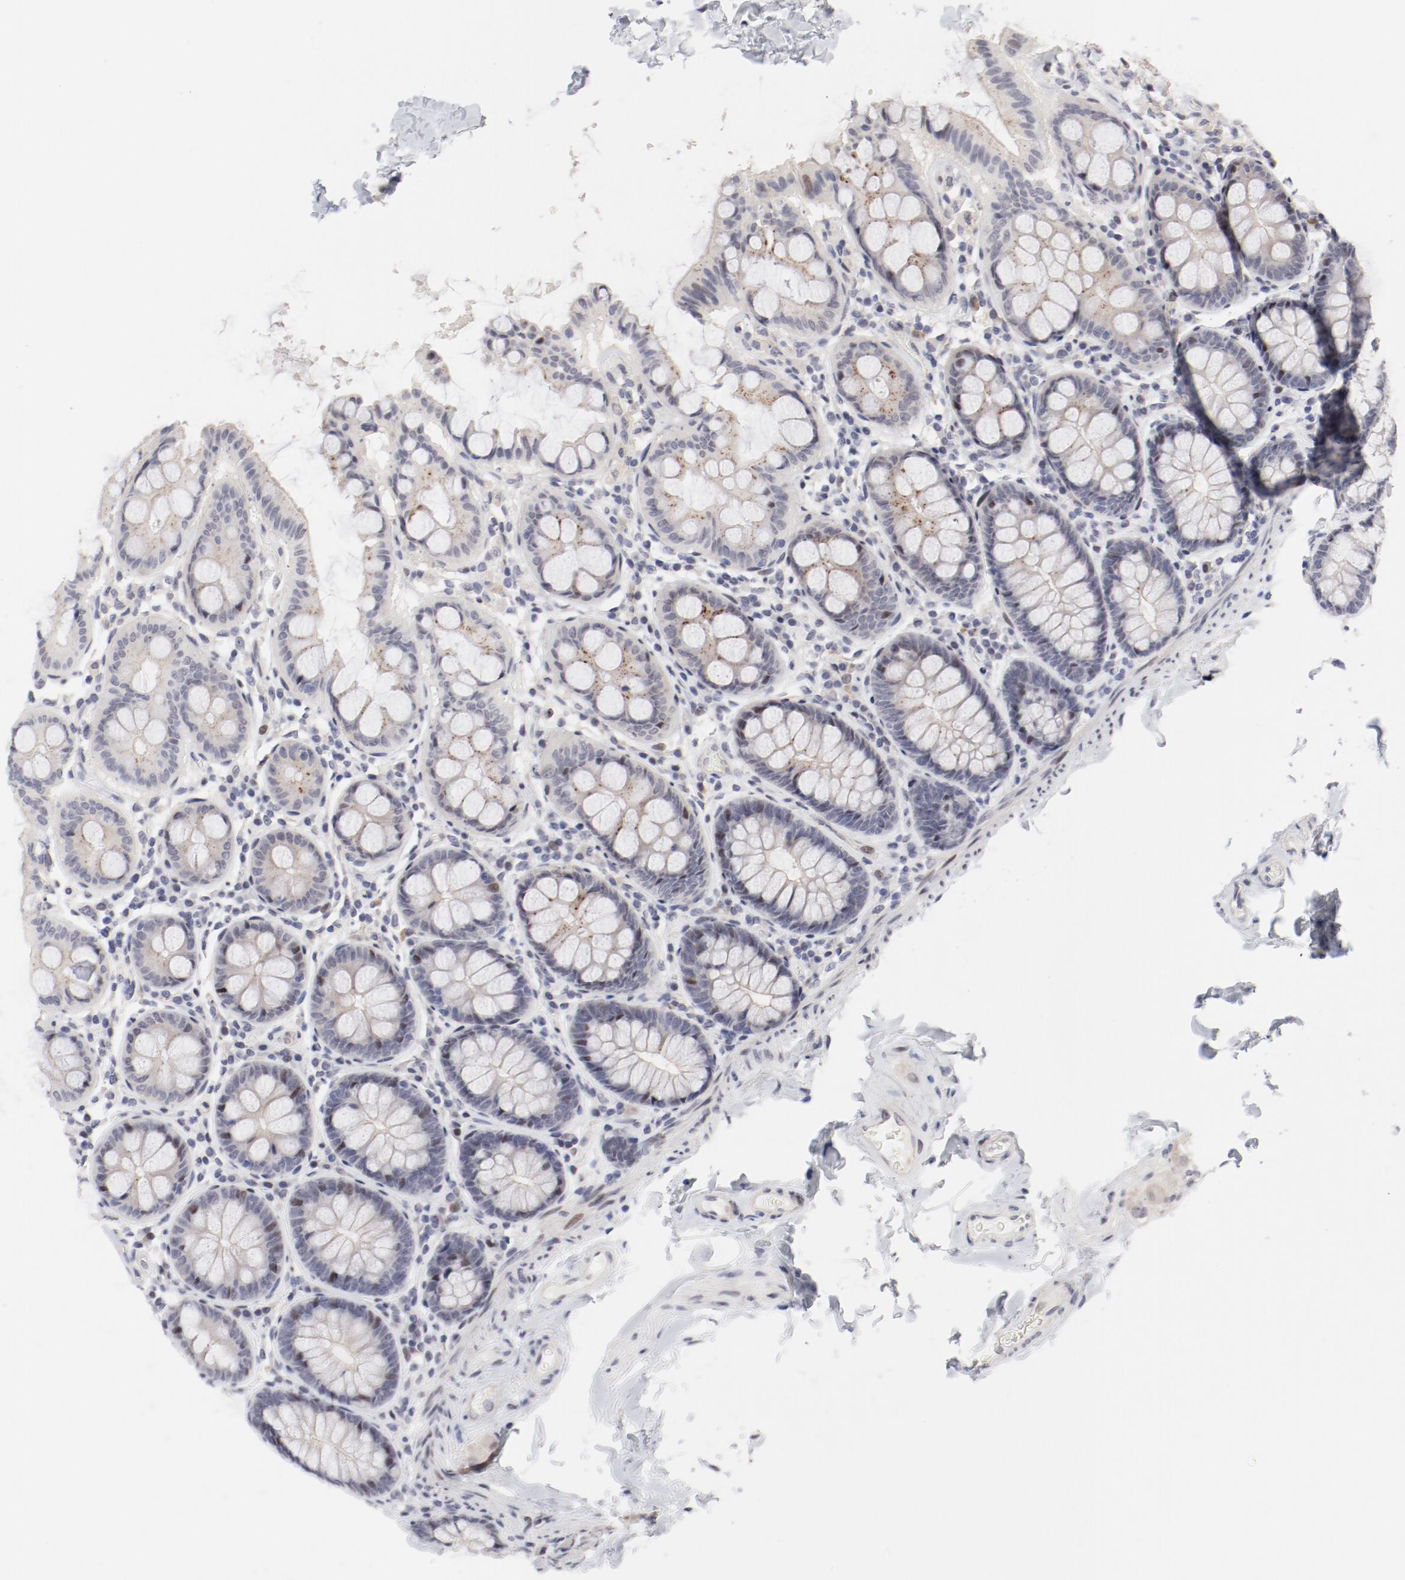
{"staining": {"intensity": "negative", "quantity": "none", "location": "none"}, "tissue": "colon", "cell_type": "Endothelial cells", "image_type": "normal", "snomed": [{"axis": "morphology", "description": "Normal tissue, NOS"}, {"axis": "topography", "description": "Colon"}], "caption": "Human colon stained for a protein using immunohistochemistry (IHC) displays no positivity in endothelial cells.", "gene": "FSCB", "patient": {"sex": "female", "age": 61}}